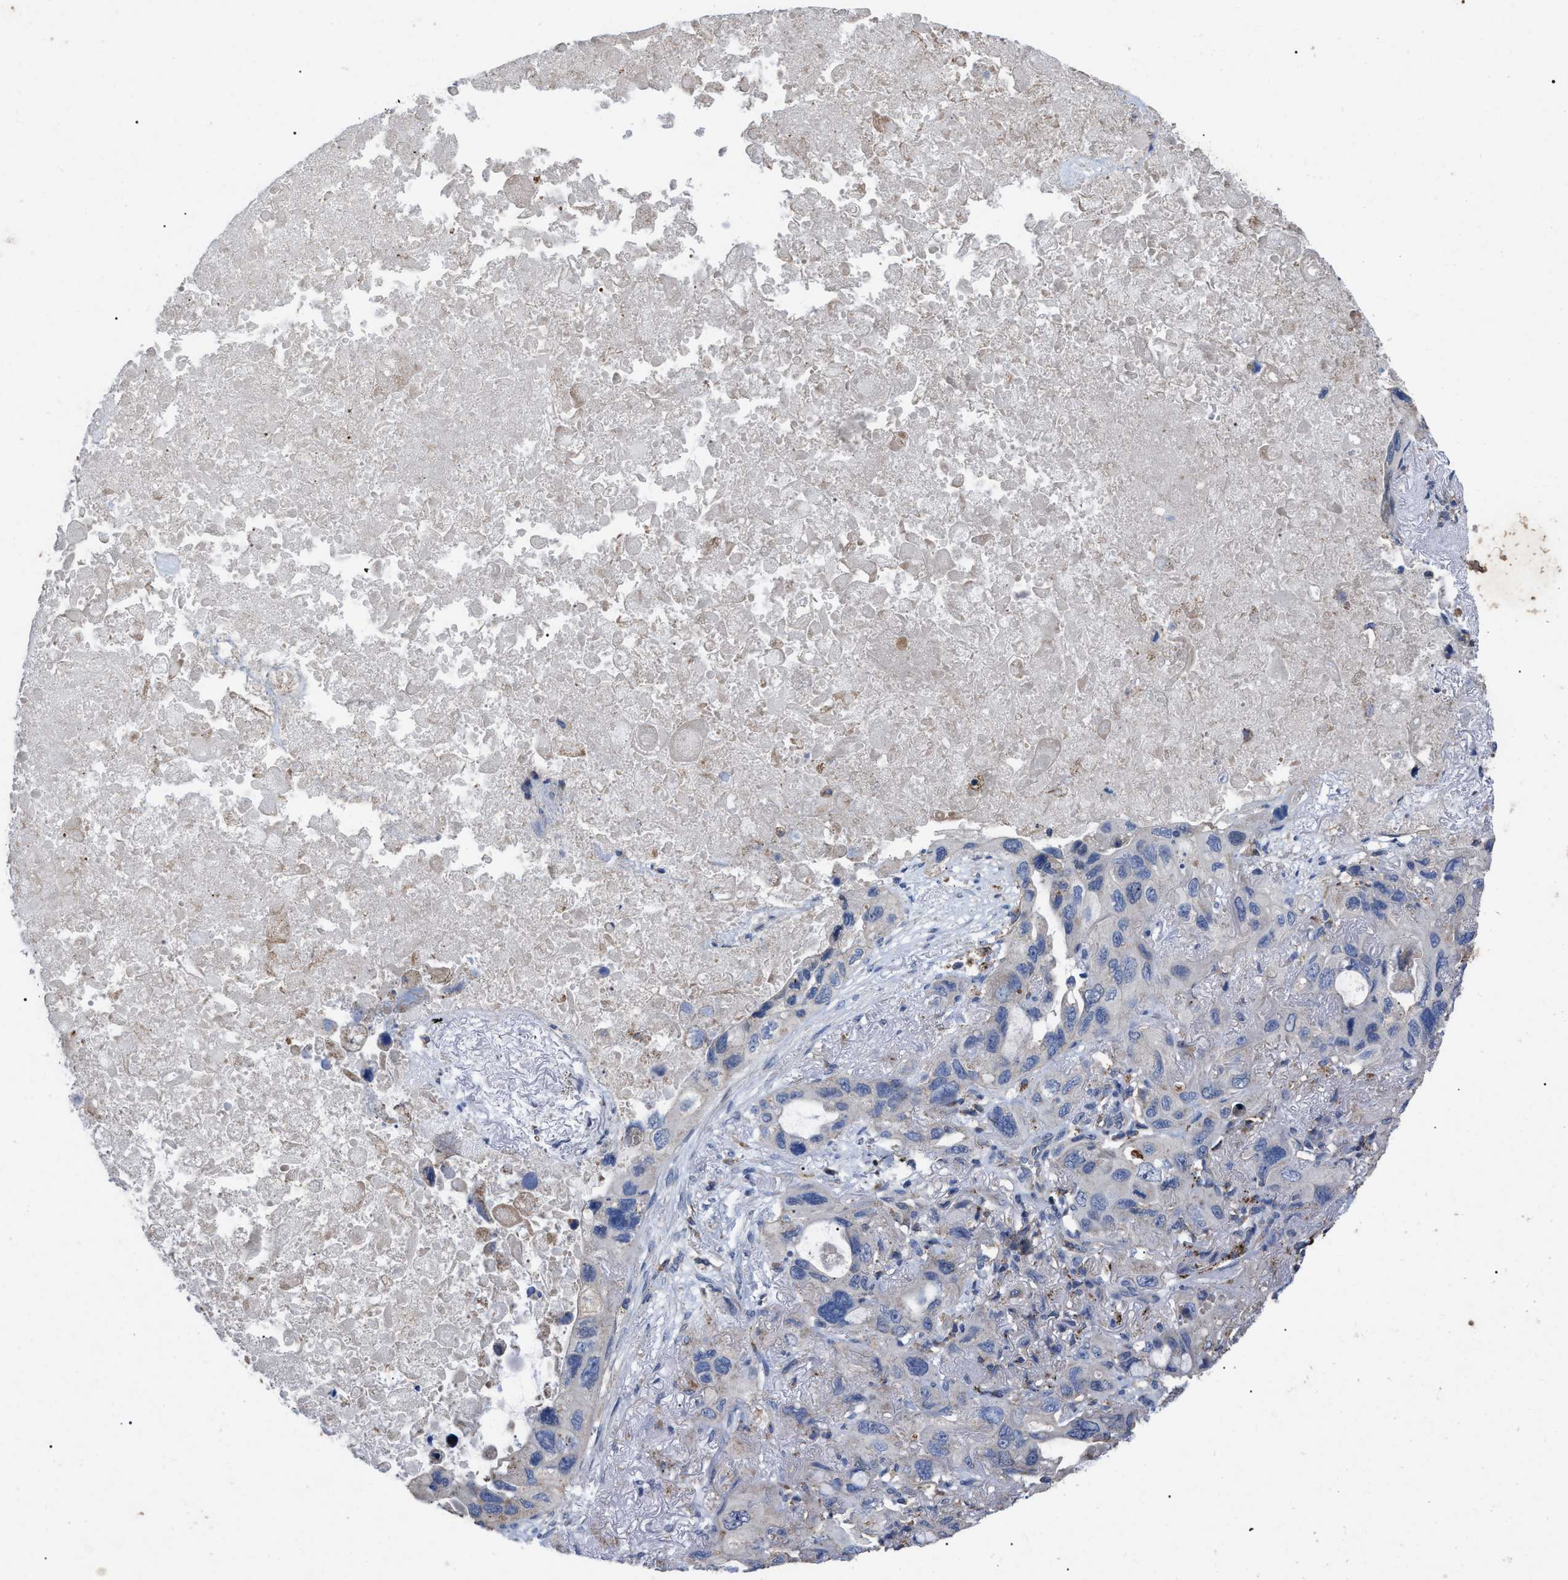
{"staining": {"intensity": "negative", "quantity": "none", "location": "none"}, "tissue": "lung cancer", "cell_type": "Tumor cells", "image_type": "cancer", "snomed": [{"axis": "morphology", "description": "Squamous cell carcinoma, NOS"}, {"axis": "topography", "description": "Lung"}], "caption": "The photomicrograph shows no staining of tumor cells in lung squamous cell carcinoma. (Stains: DAB immunohistochemistry (IHC) with hematoxylin counter stain, Microscopy: brightfield microscopy at high magnification).", "gene": "FAM171A2", "patient": {"sex": "female", "age": 73}}